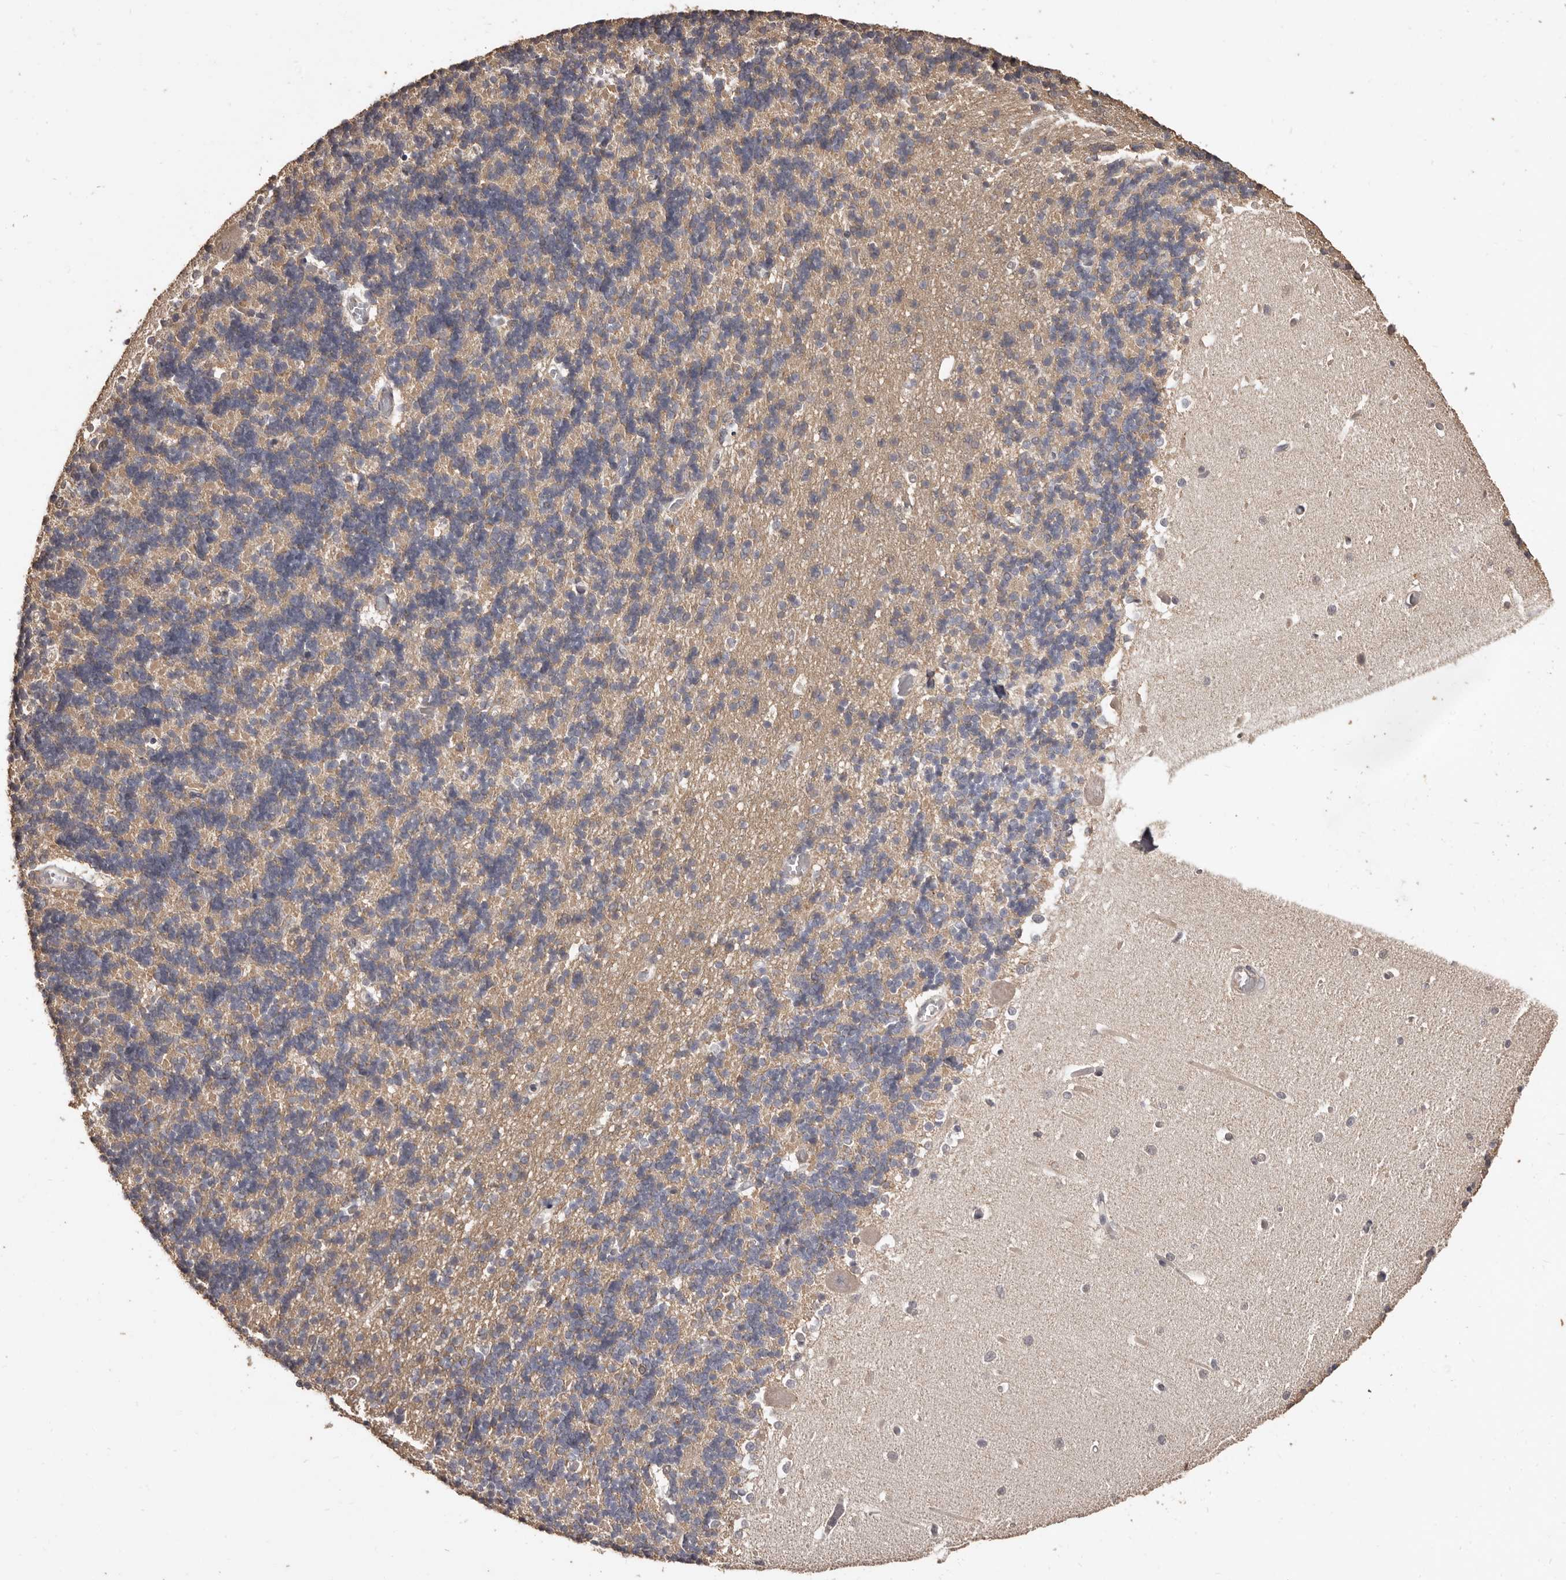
{"staining": {"intensity": "weak", "quantity": "25%-75%", "location": "cytoplasmic/membranous"}, "tissue": "cerebellum", "cell_type": "Cells in granular layer", "image_type": "normal", "snomed": [{"axis": "morphology", "description": "Normal tissue, NOS"}, {"axis": "topography", "description": "Cerebellum"}], "caption": "Immunohistochemical staining of unremarkable cerebellum demonstrates weak cytoplasmic/membranous protein staining in about 25%-75% of cells in granular layer.", "gene": "INAVA", "patient": {"sex": "male", "age": 37}}